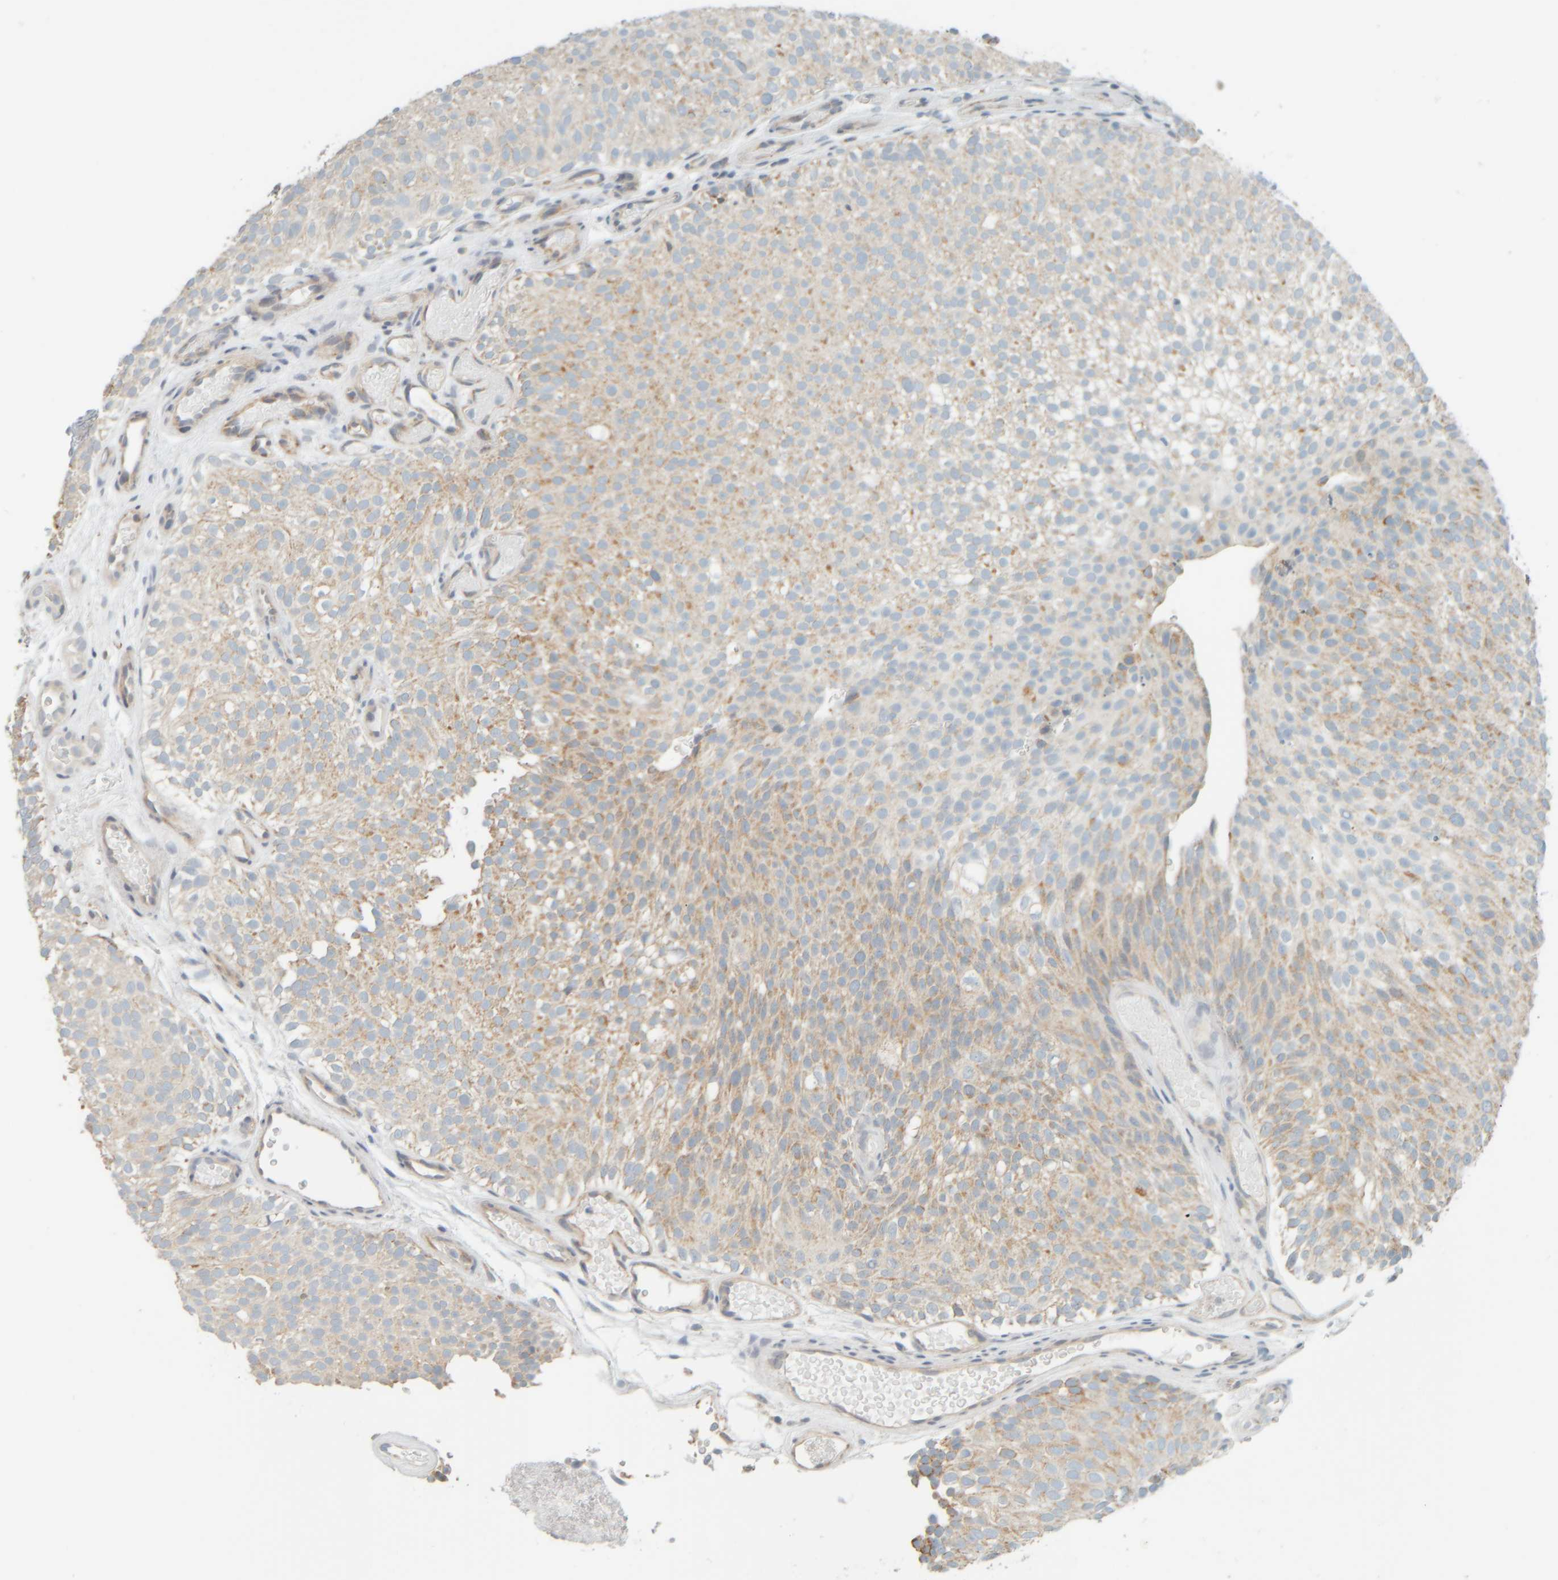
{"staining": {"intensity": "moderate", "quantity": "25%-75%", "location": "cytoplasmic/membranous"}, "tissue": "urothelial cancer", "cell_type": "Tumor cells", "image_type": "cancer", "snomed": [{"axis": "morphology", "description": "Urothelial carcinoma, Low grade"}, {"axis": "topography", "description": "Urinary bladder"}], "caption": "Immunohistochemistry histopathology image of human low-grade urothelial carcinoma stained for a protein (brown), which exhibits medium levels of moderate cytoplasmic/membranous positivity in approximately 25%-75% of tumor cells.", "gene": "PTGES3L-AARSD1", "patient": {"sex": "male", "age": 78}}